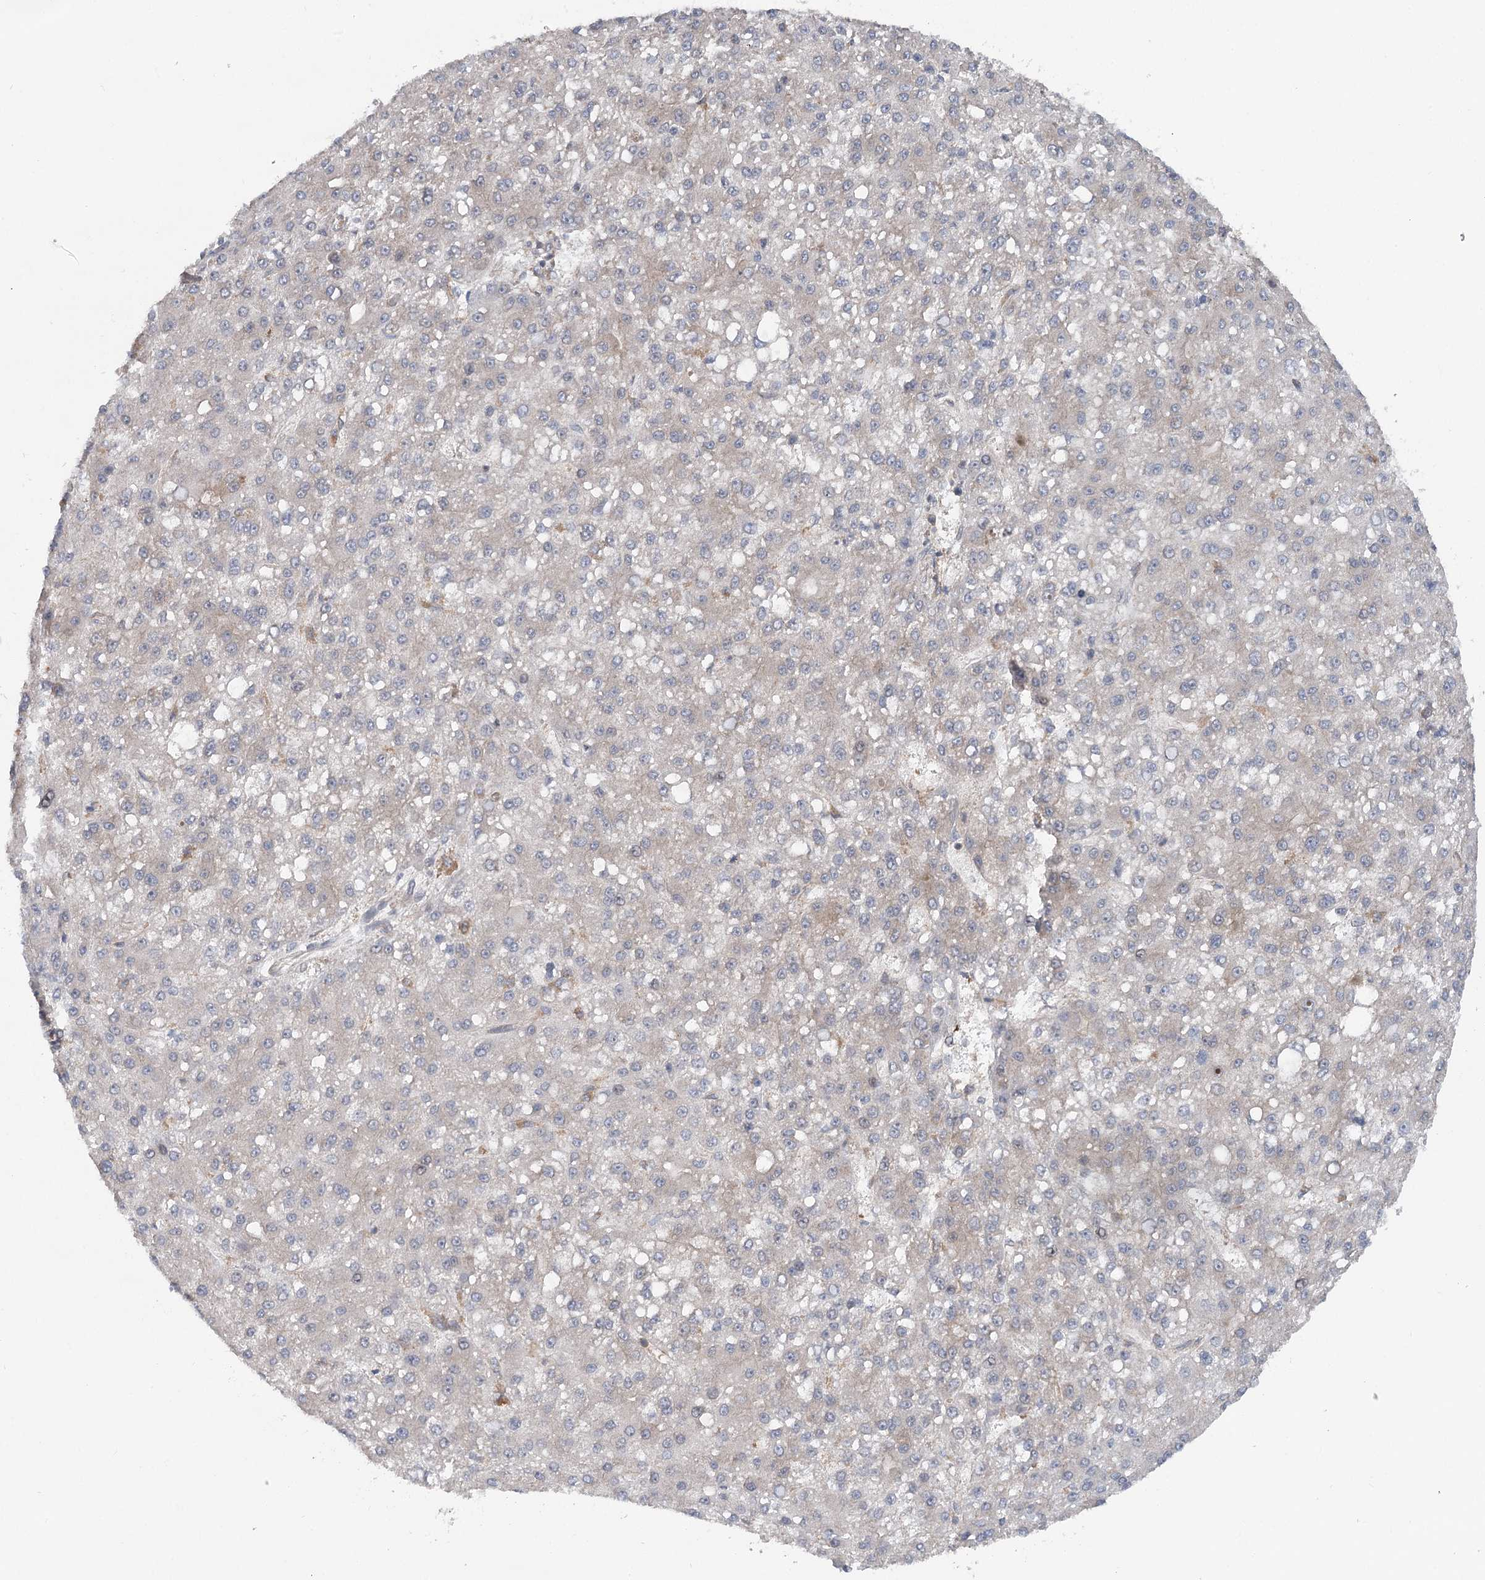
{"staining": {"intensity": "negative", "quantity": "none", "location": "none"}, "tissue": "liver cancer", "cell_type": "Tumor cells", "image_type": "cancer", "snomed": [{"axis": "morphology", "description": "Carcinoma, Hepatocellular, NOS"}, {"axis": "topography", "description": "Liver"}], "caption": "Immunohistochemistry of human hepatocellular carcinoma (liver) demonstrates no positivity in tumor cells. (Immunohistochemistry (ihc), brightfield microscopy, high magnification).", "gene": "PPP1R21", "patient": {"sex": "male", "age": 67}}